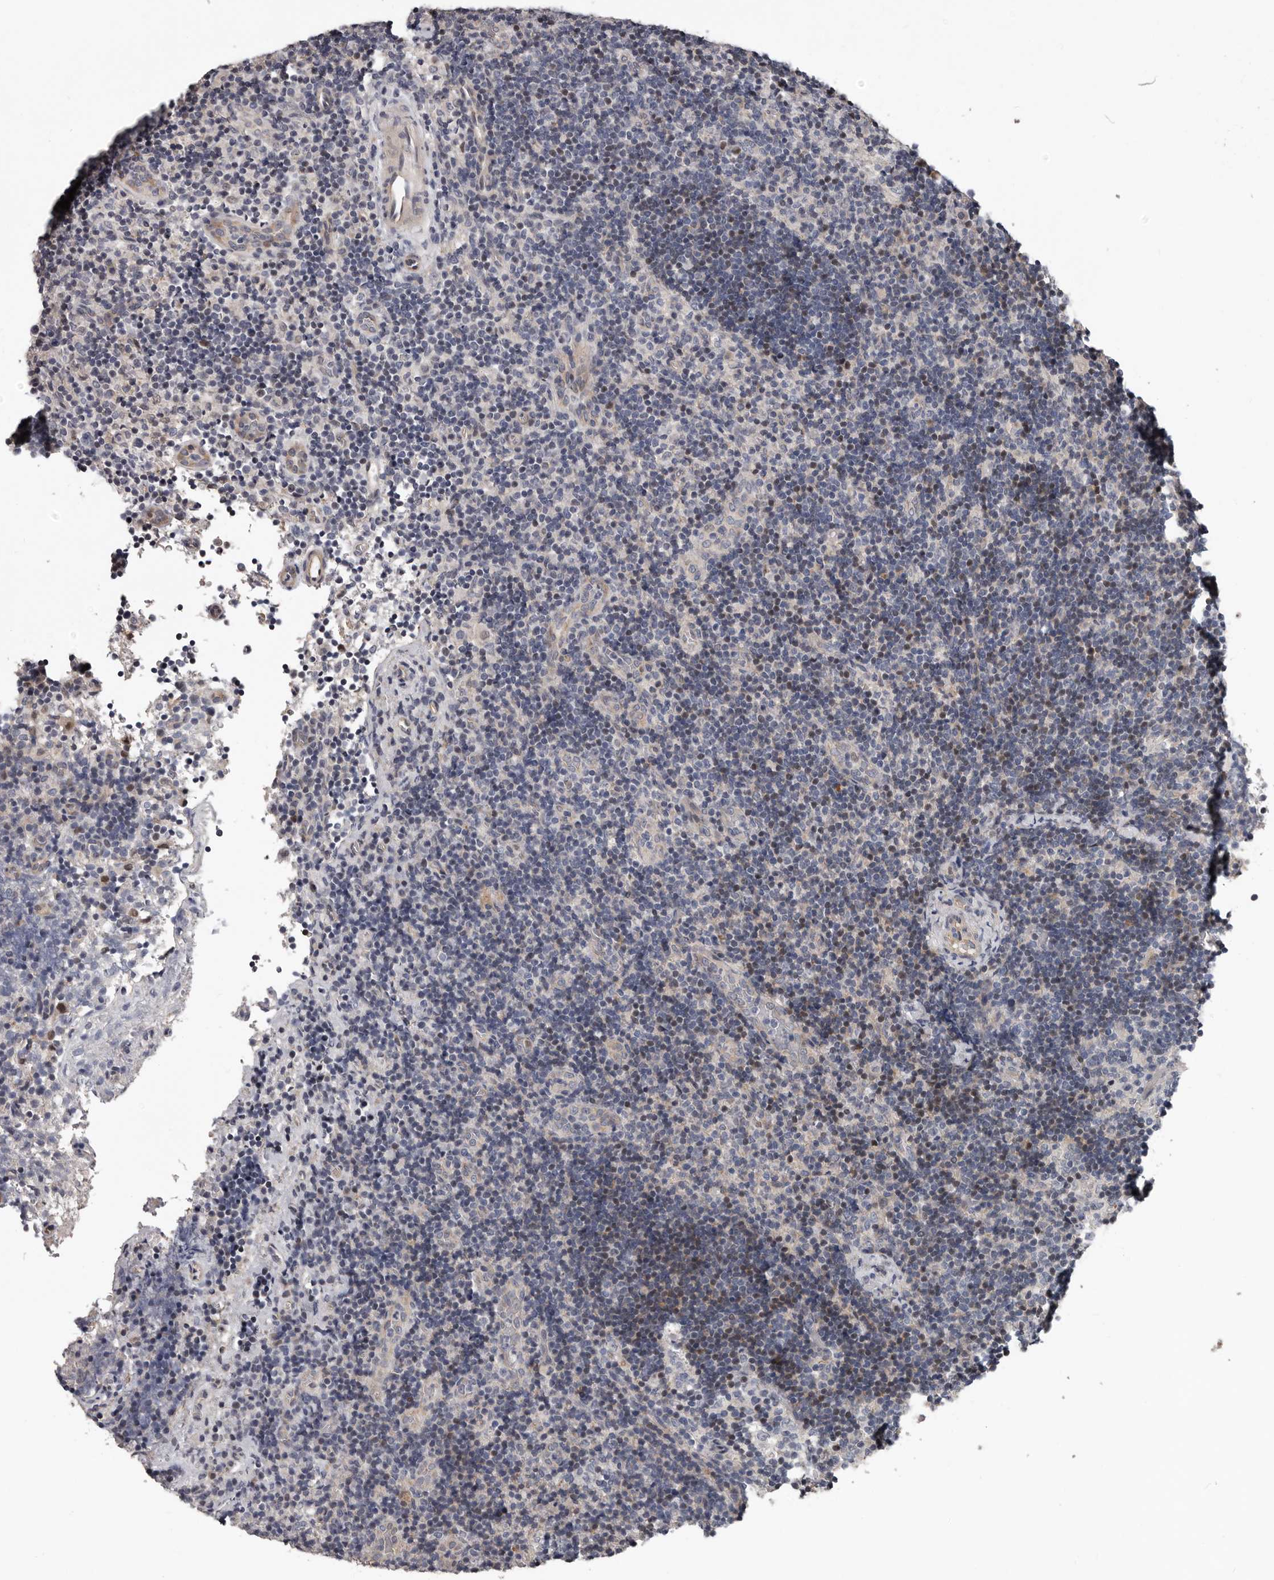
{"staining": {"intensity": "negative", "quantity": "none", "location": "none"}, "tissue": "lymph node", "cell_type": "Germinal center cells", "image_type": "normal", "snomed": [{"axis": "morphology", "description": "Normal tissue, NOS"}, {"axis": "topography", "description": "Lymph node"}], "caption": "This histopathology image is of benign lymph node stained with IHC to label a protein in brown with the nuclei are counter-stained blue. There is no expression in germinal center cells. (DAB immunohistochemistry visualized using brightfield microscopy, high magnification).", "gene": "RNF217", "patient": {"sex": "female", "age": 22}}